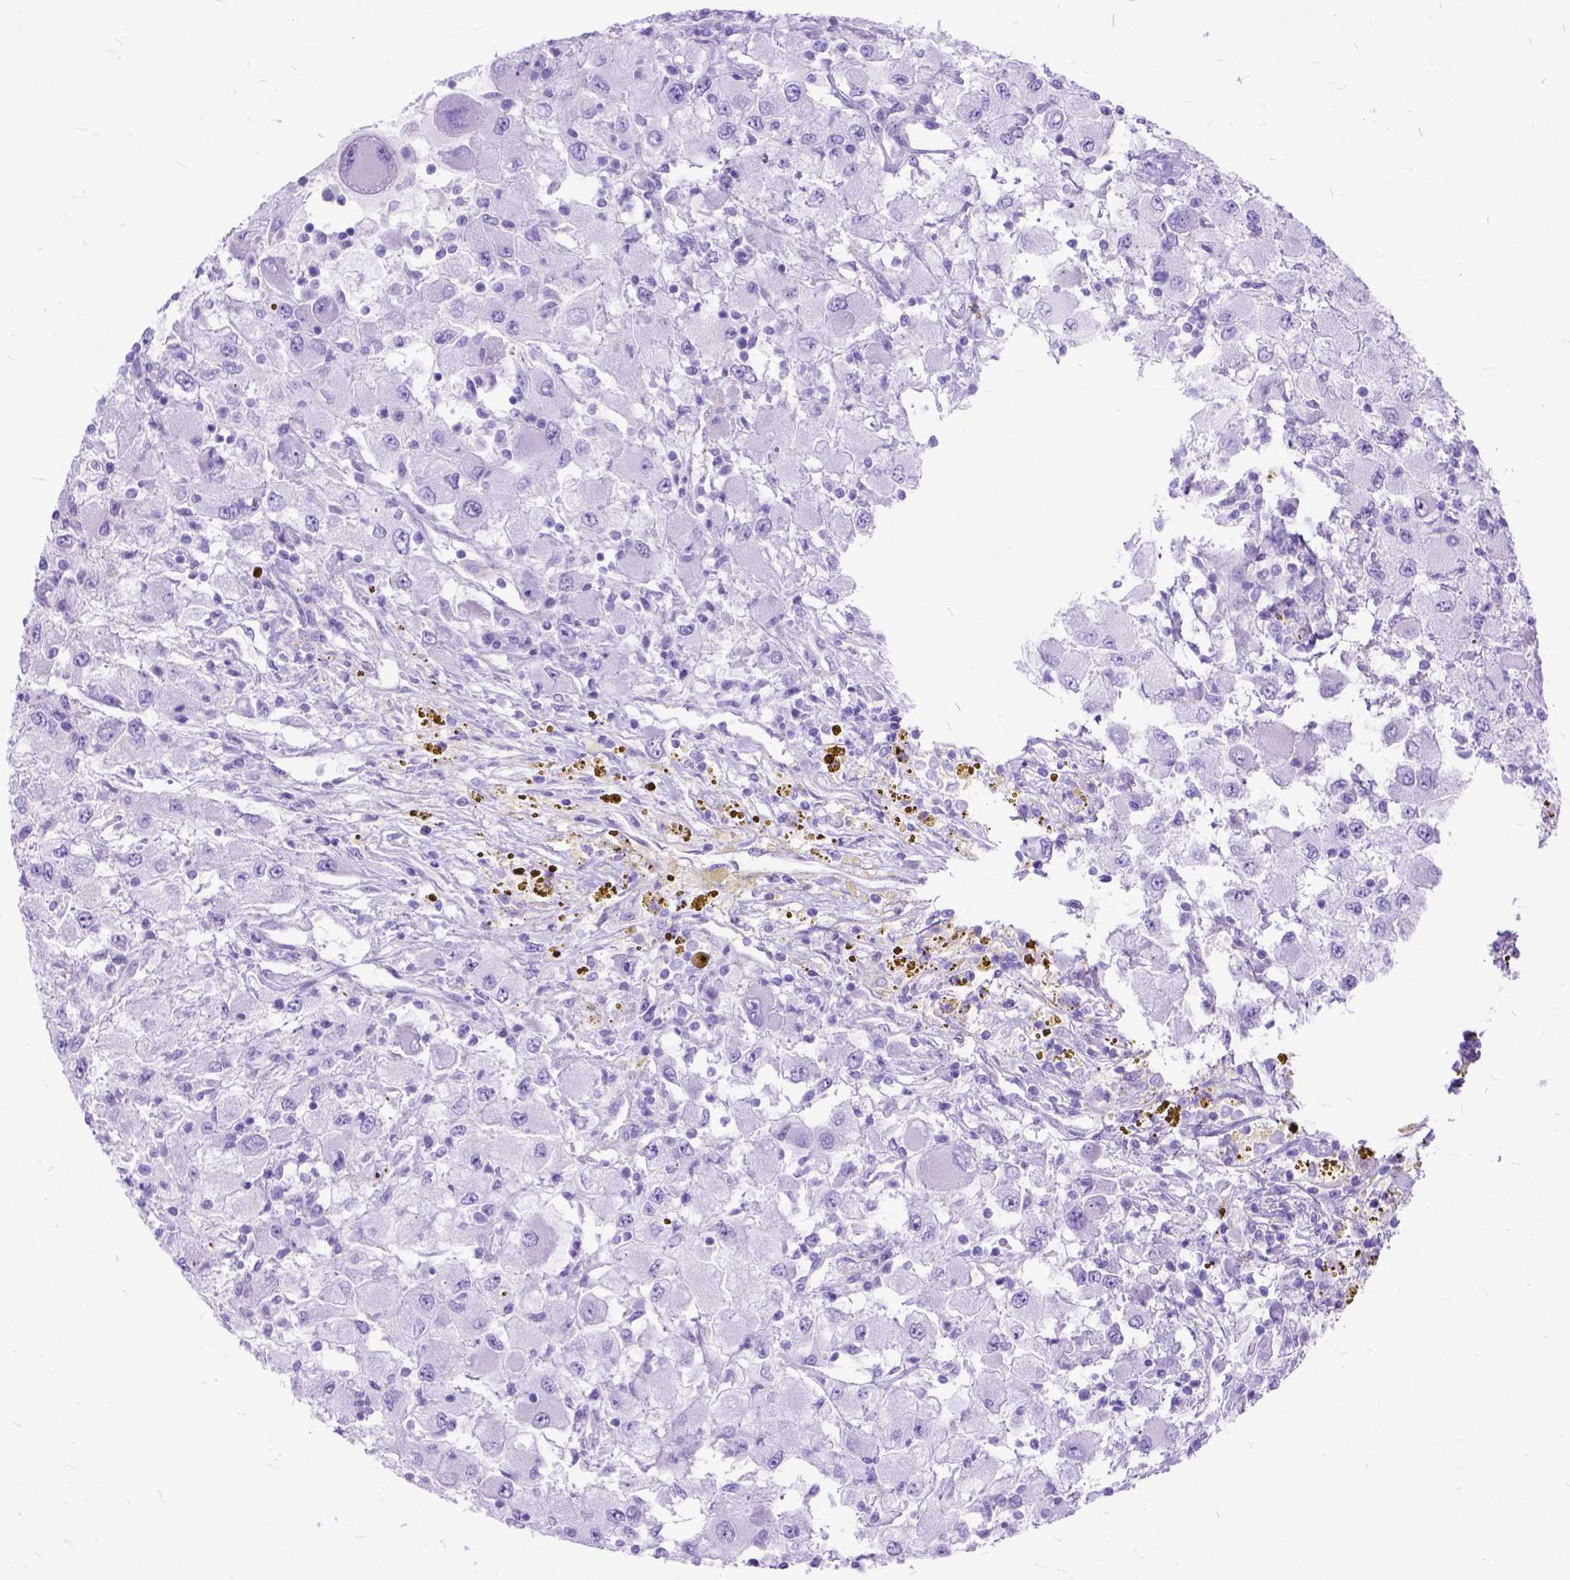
{"staining": {"intensity": "negative", "quantity": "none", "location": "none"}, "tissue": "renal cancer", "cell_type": "Tumor cells", "image_type": "cancer", "snomed": [{"axis": "morphology", "description": "Adenocarcinoma, NOS"}, {"axis": "topography", "description": "Kidney"}], "caption": "DAB (3,3'-diaminobenzidine) immunohistochemical staining of human adenocarcinoma (renal) displays no significant staining in tumor cells. The staining was performed using DAB to visualize the protein expression in brown, while the nuclei were stained in blue with hematoxylin (Magnification: 20x).", "gene": "ARL9", "patient": {"sex": "female", "age": 67}}